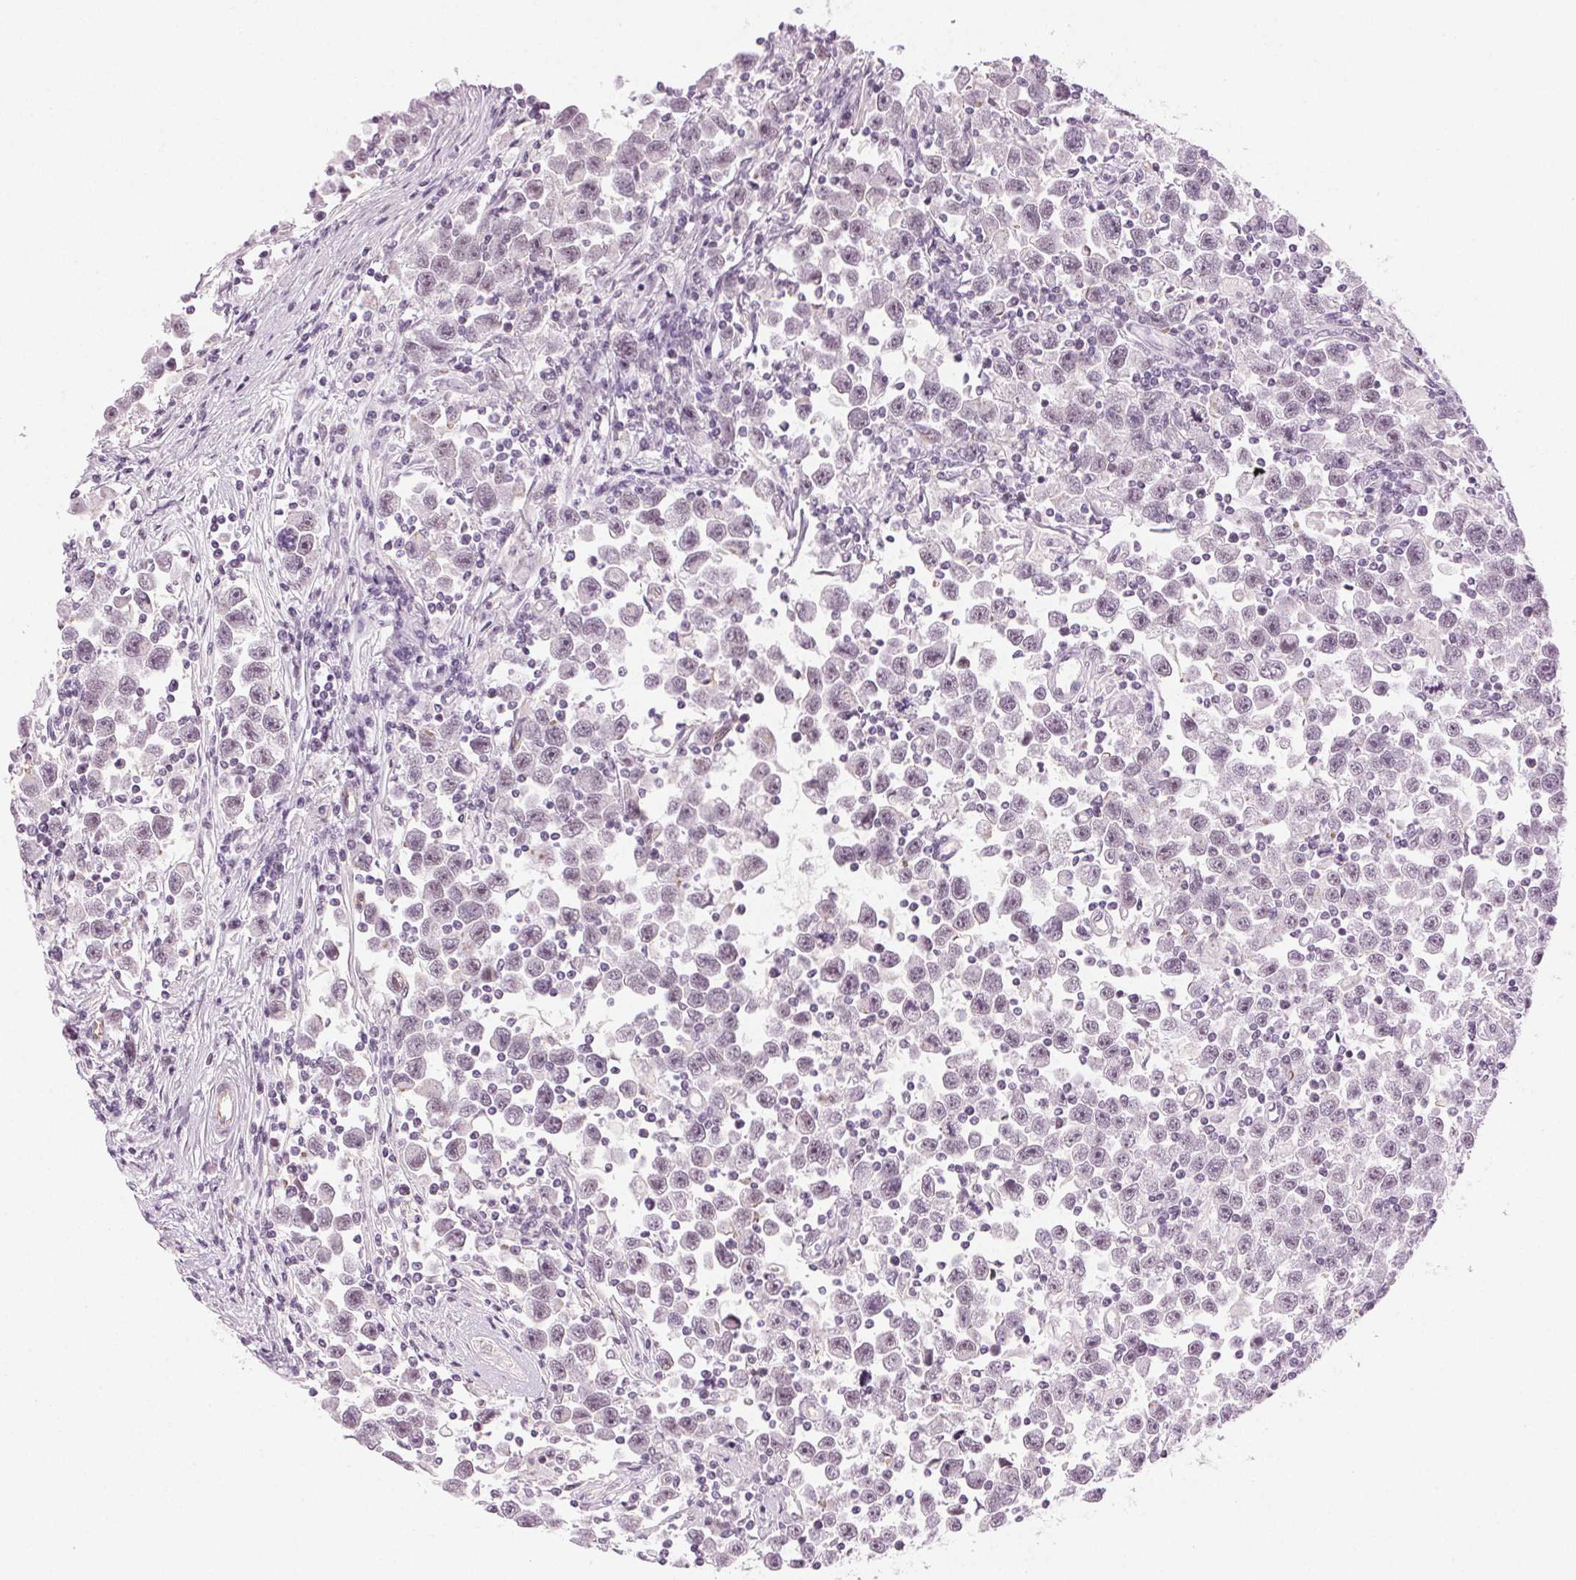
{"staining": {"intensity": "weak", "quantity": "<25%", "location": "nuclear"}, "tissue": "testis cancer", "cell_type": "Tumor cells", "image_type": "cancer", "snomed": [{"axis": "morphology", "description": "Seminoma, NOS"}, {"axis": "topography", "description": "Testis"}], "caption": "Immunohistochemistry histopathology image of seminoma (testis) stained for a protein (brown), which reveals no staining in tumor cells.", "gene": "AIF1L", "patient": {"sex": "male", "age": 31}}